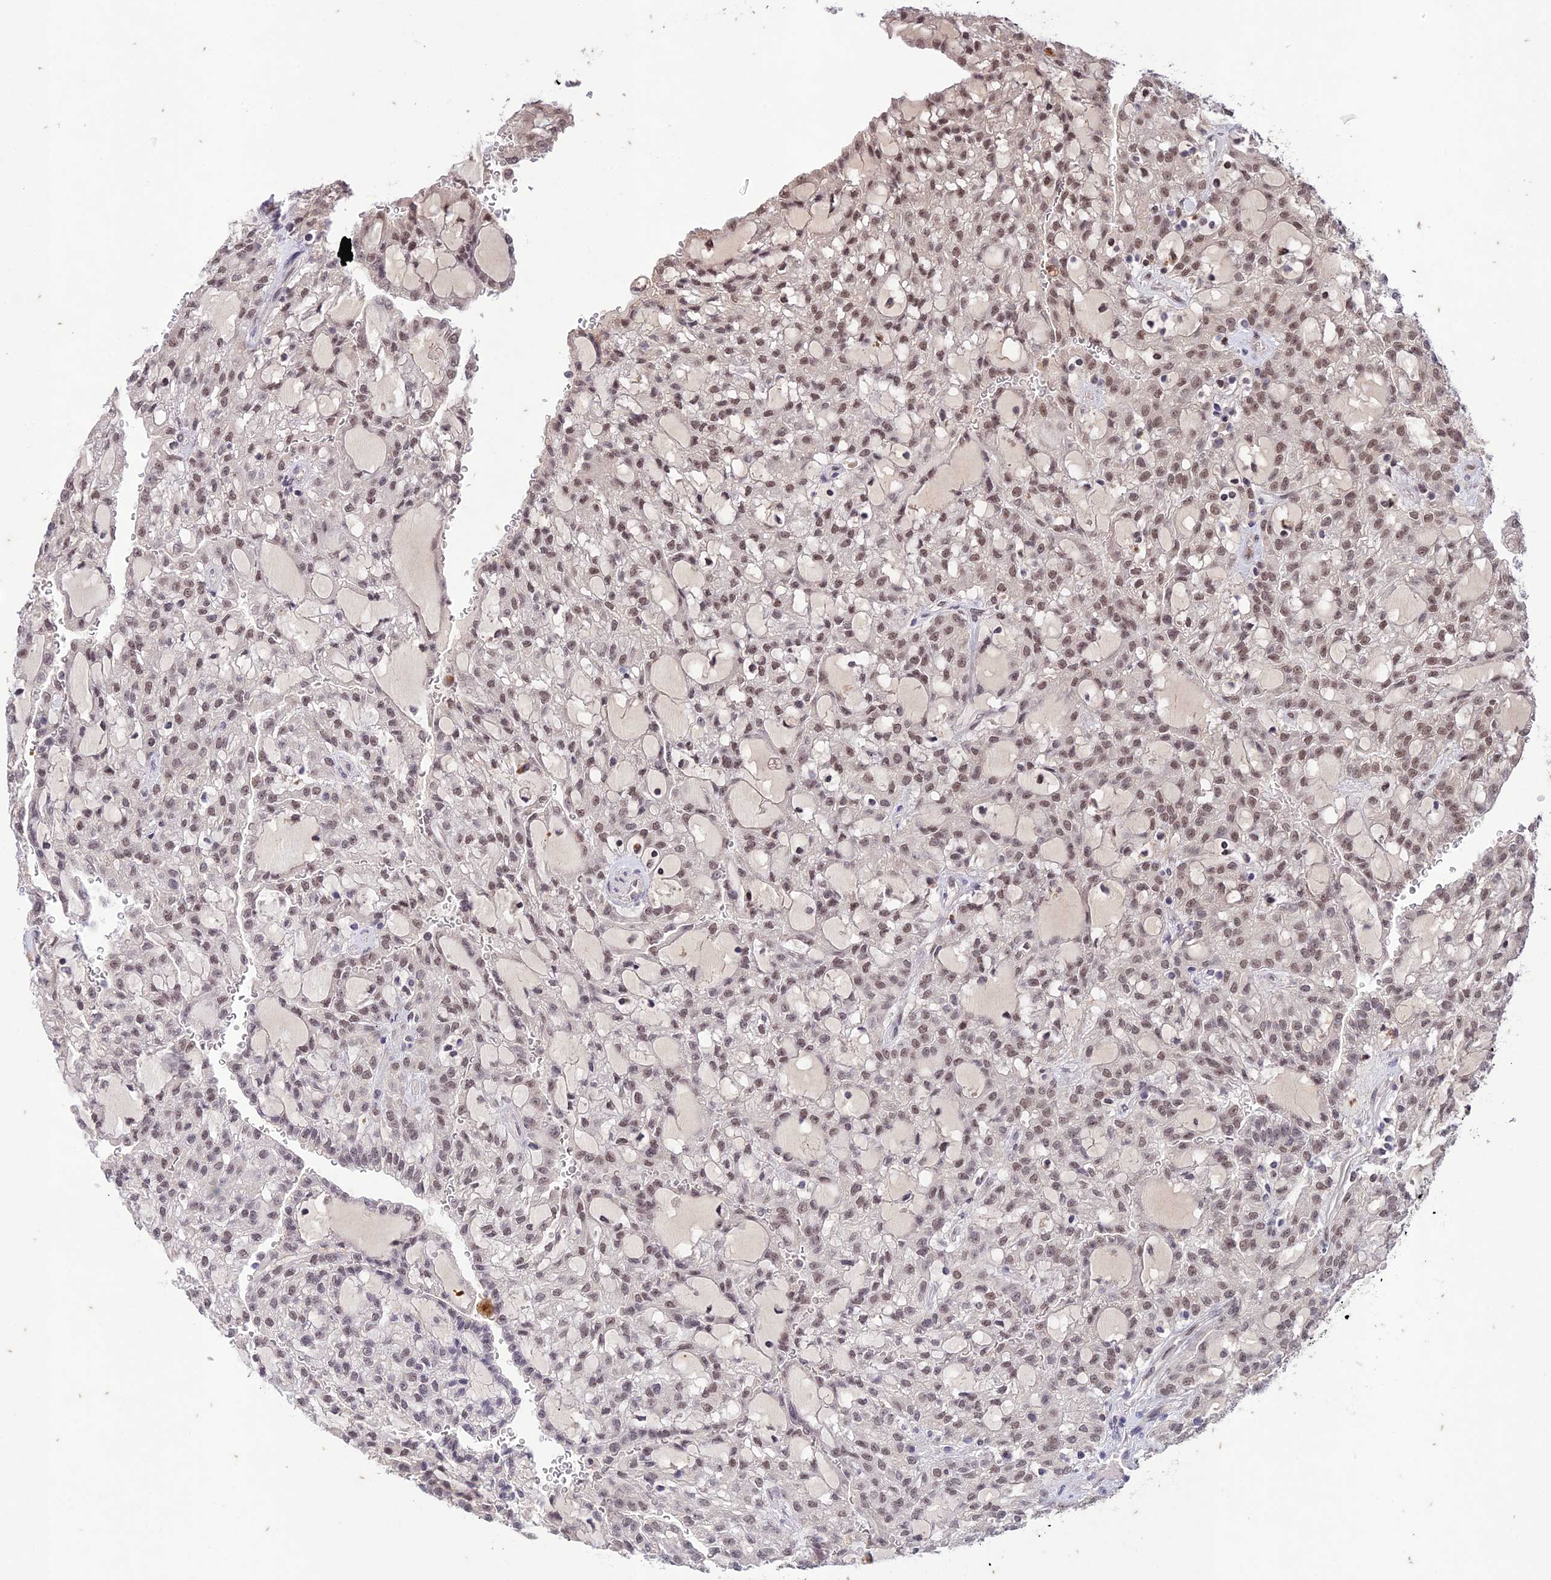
{"staining": {"intensity": "weak", "quantity": ">75%", "location": "nuclear"}, "tissue": "renal cancer", "cell_type": "Tumor cells", "image_type": "cancer", "snomed": [{"axis": "morphology", "description": "Adenocarcinoma, NOS"}, {"axis": "topography", "description": "Kidney"}], "caption": "This histopathology image reveals immunohistochemistry (IHC) staining of renal cancer (adenocarcinoma), with low weak nuclear staining in approximately >75% of tumor cells.", "gene": "POP4", "patient": {"sex": "male", "age": 63}}